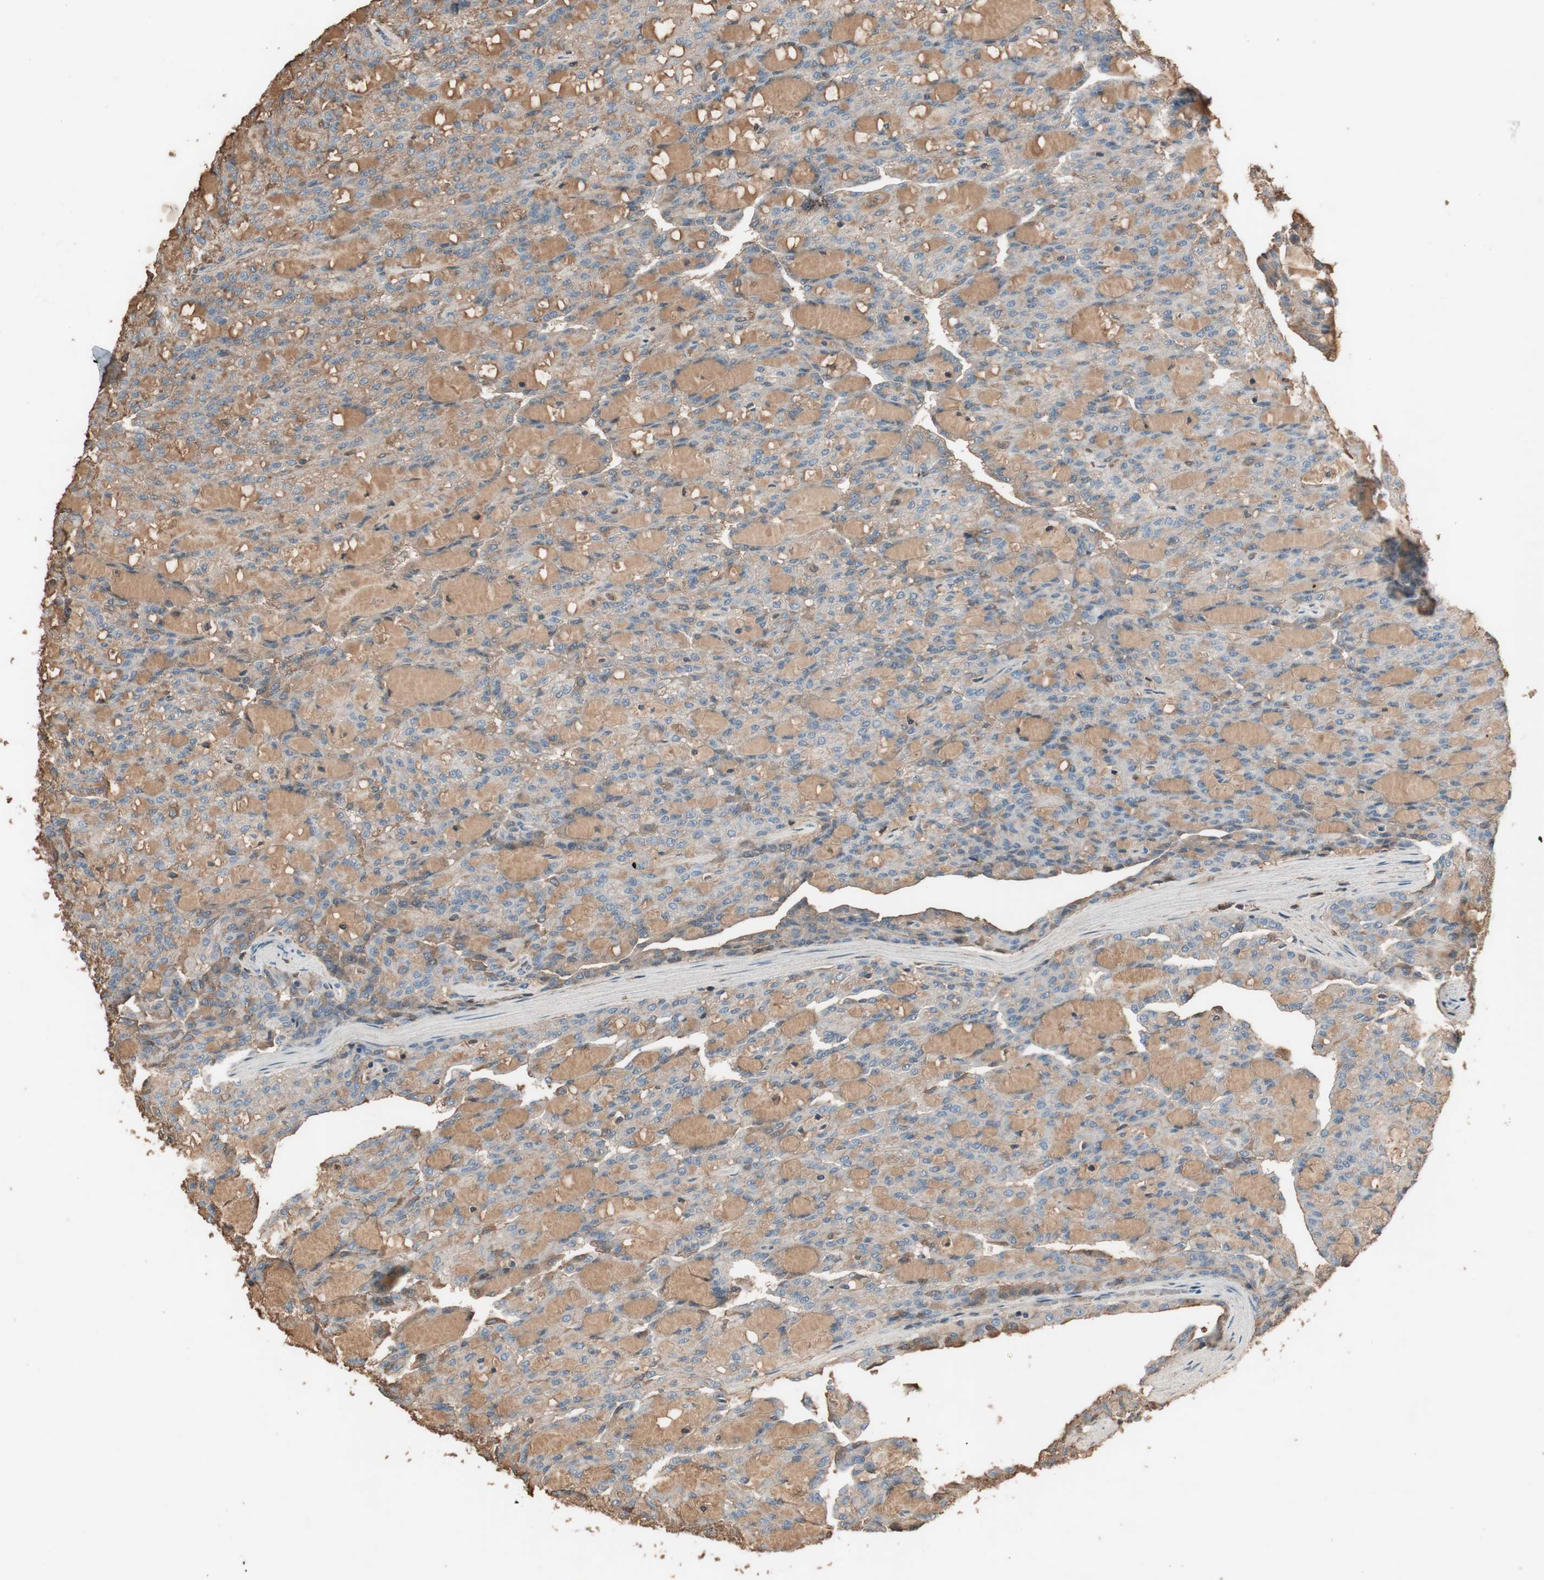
{"staining": {"intensity": "weak", "quantity": ">75%", "location": "cytoplasmic/membranous"}, "tissue": "renal cancer", "cell_type": "Tumor cells", "image_type": "cancer", "snomed": [{"axis": "morphology", "description": "Adenocarcinoma, NOS"}, {"axis": "topography", "description": "Kidney"}], "caption": "Human renal cancer (adenocarcinoma) stained for a protein (brown) shows weak cytoplasmic/membranous positive staining in approximately >75% of tumor cells.", "gene": "MMP14", "patient": {"sex": "male", "age": 63}}